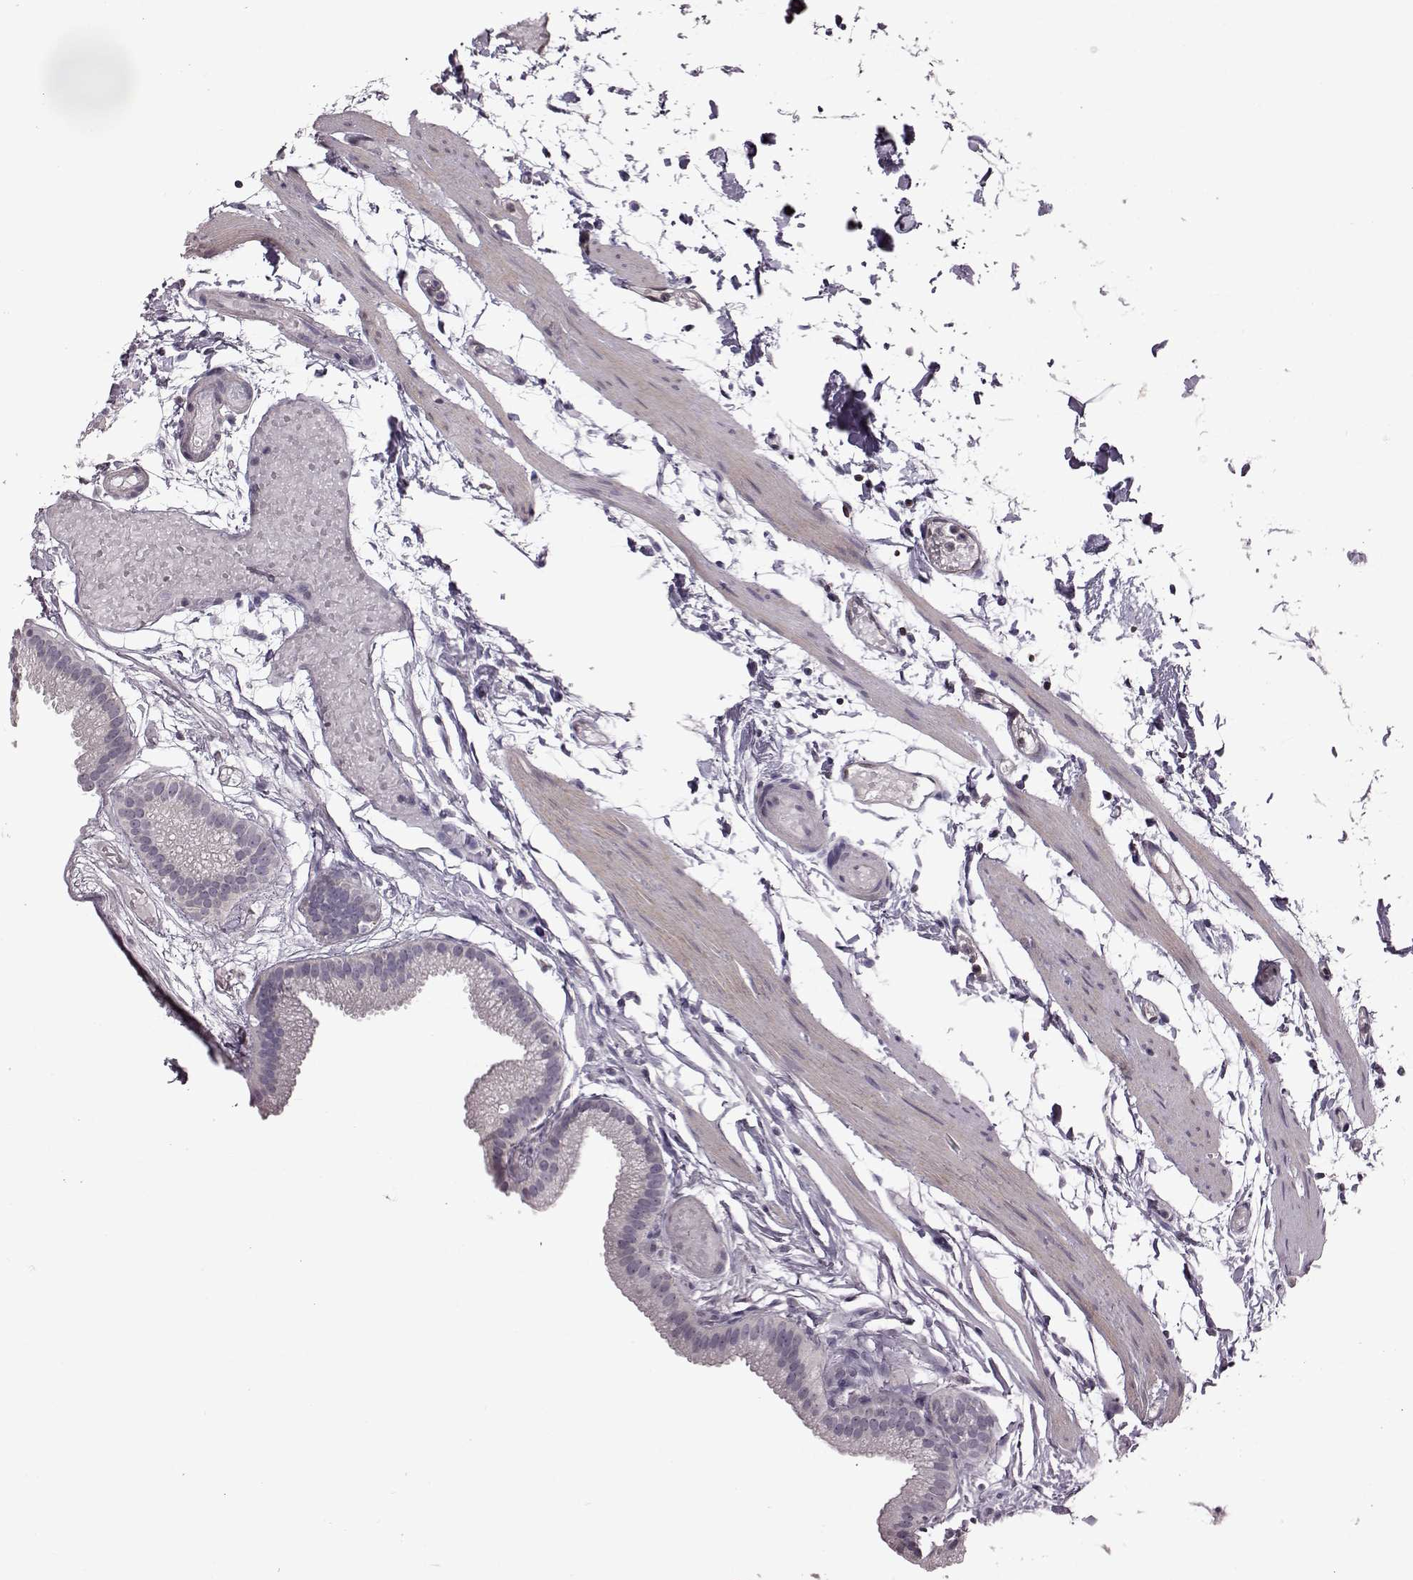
{"staining": {"intensity": "negative", "quantity": "none", "location": "none"}, "tissue": "gallbladder", "cell_type": "Glandular cells", "image_type": "normal", "snomed": [{"axis": "morphology", "description": "Normal tissue, NOS"}, {"axis": "topography", "description": "Gallbladder"}], "caption": "The histopathology image exhibits no significant expression in glandular cells of gallbladder.", "gene": "CDC42SE1", "patient": {"sex": "female", "age": 45}}